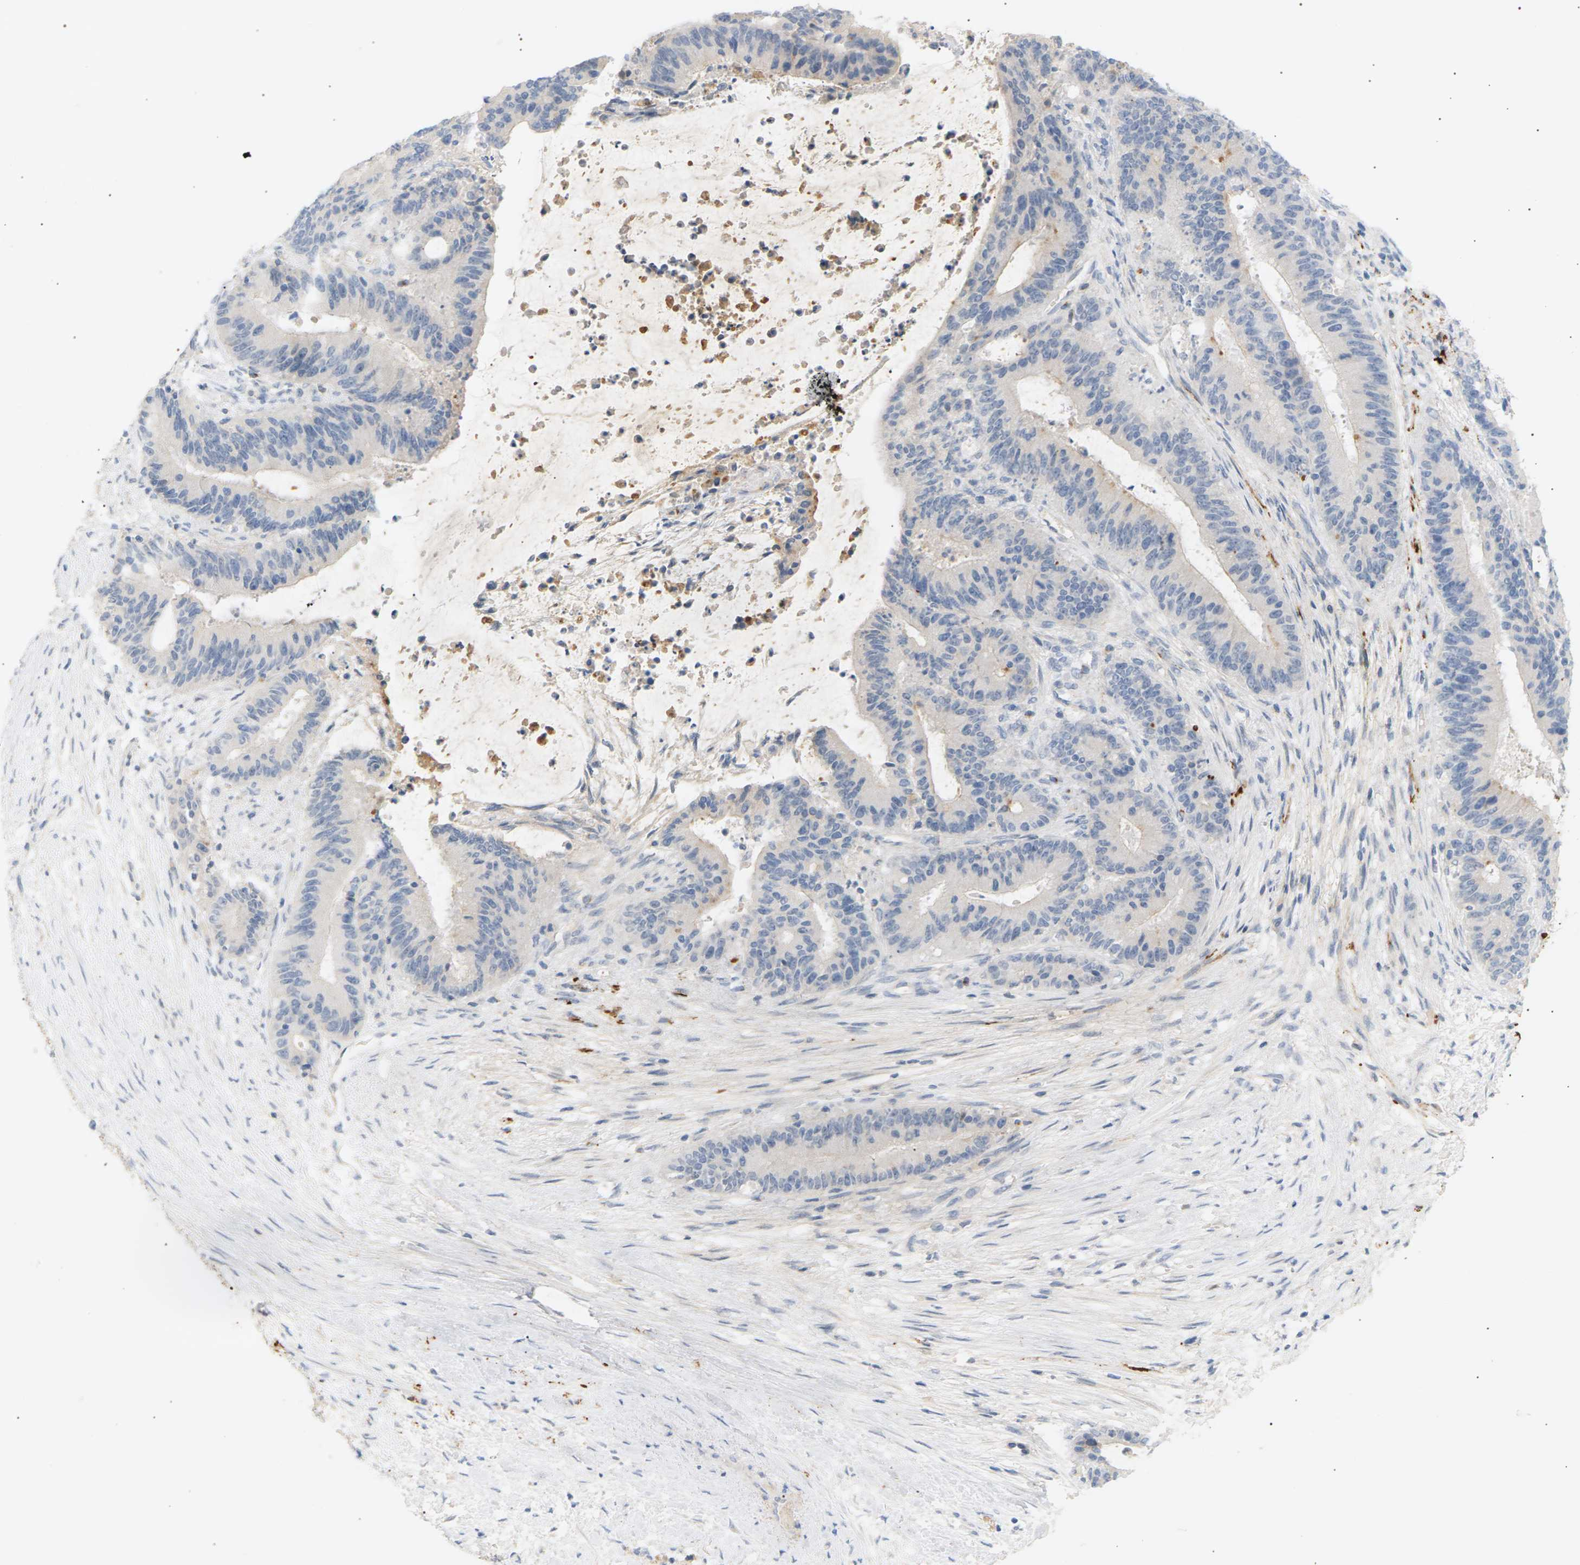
{"staining": {"intensity": "negative", "quantity": "none", "location": "none"}, "tissue": "liver cancer", "cell_type": "Tumor cells", "image_type": "cancer", "snomed": [{"axis": "morphology", "description": "Cholangiocarcinoma"}, {"axis": "topography", "description": "Liver"}], "caption": "A histopathology image of human cholangiocarcinoma (liver) is negative for staining in tumor cells.", "gene": "CLU", "patient": {"sex": "female", "age": 73}}